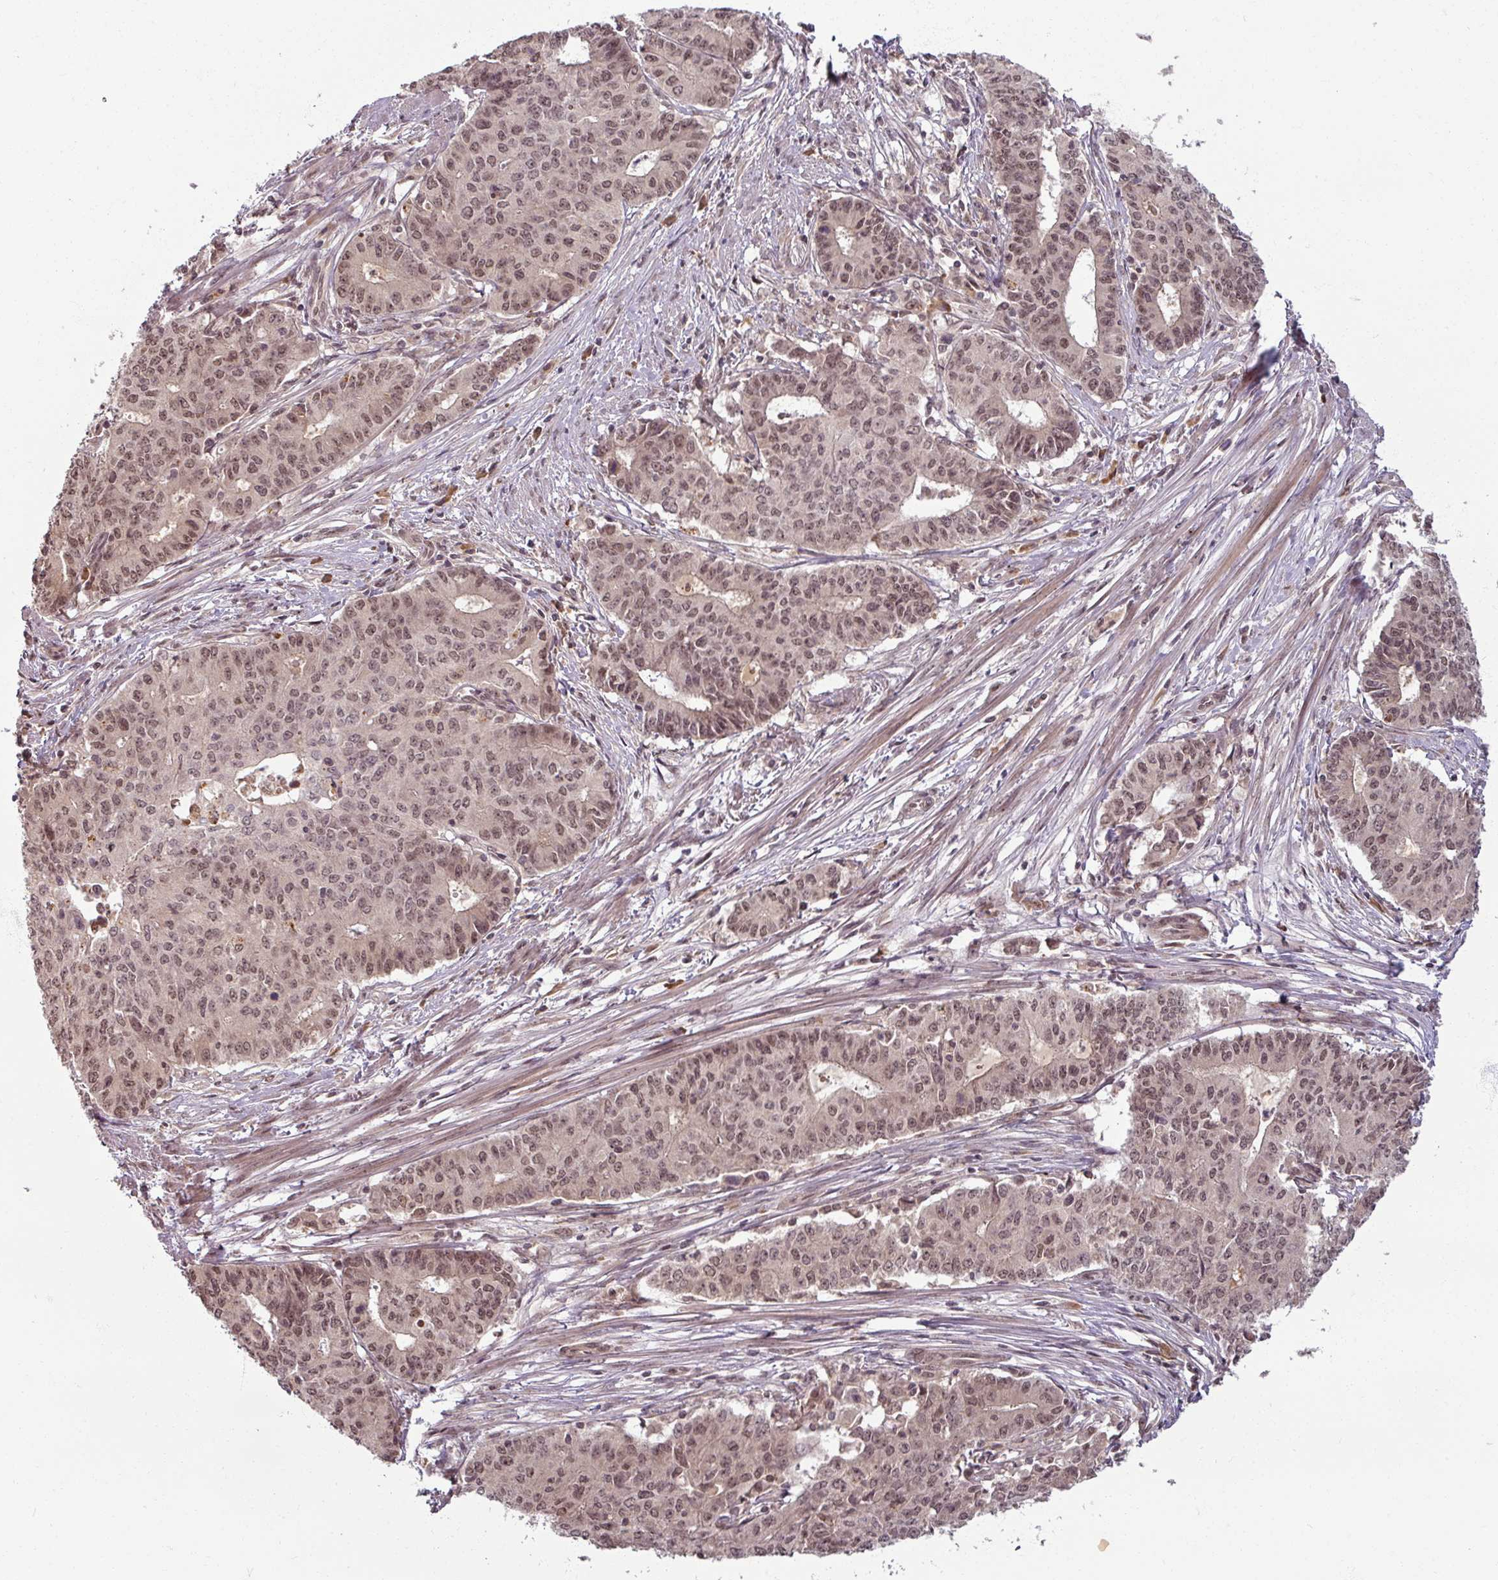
{"staining": {"intensity": "moderate", "quantity": ">75%", "location": "nuclear"}, "tissue": "endometrial cancer", "cell_type": "Tumor cells", "image_type": "cancer", "snomed": [{"axis": "morphology", "description": "Adenocarcinoma, NOS"}, {"axis": "topography", "description": "Endometrium"}], "caption": "Protein staining of endometrial cancer tissue exhibits moderate nuclear expression in approximately >75% of tumor cells.", "gene": "POLR2G", "patient": {"sex": "female", "age": 59}}